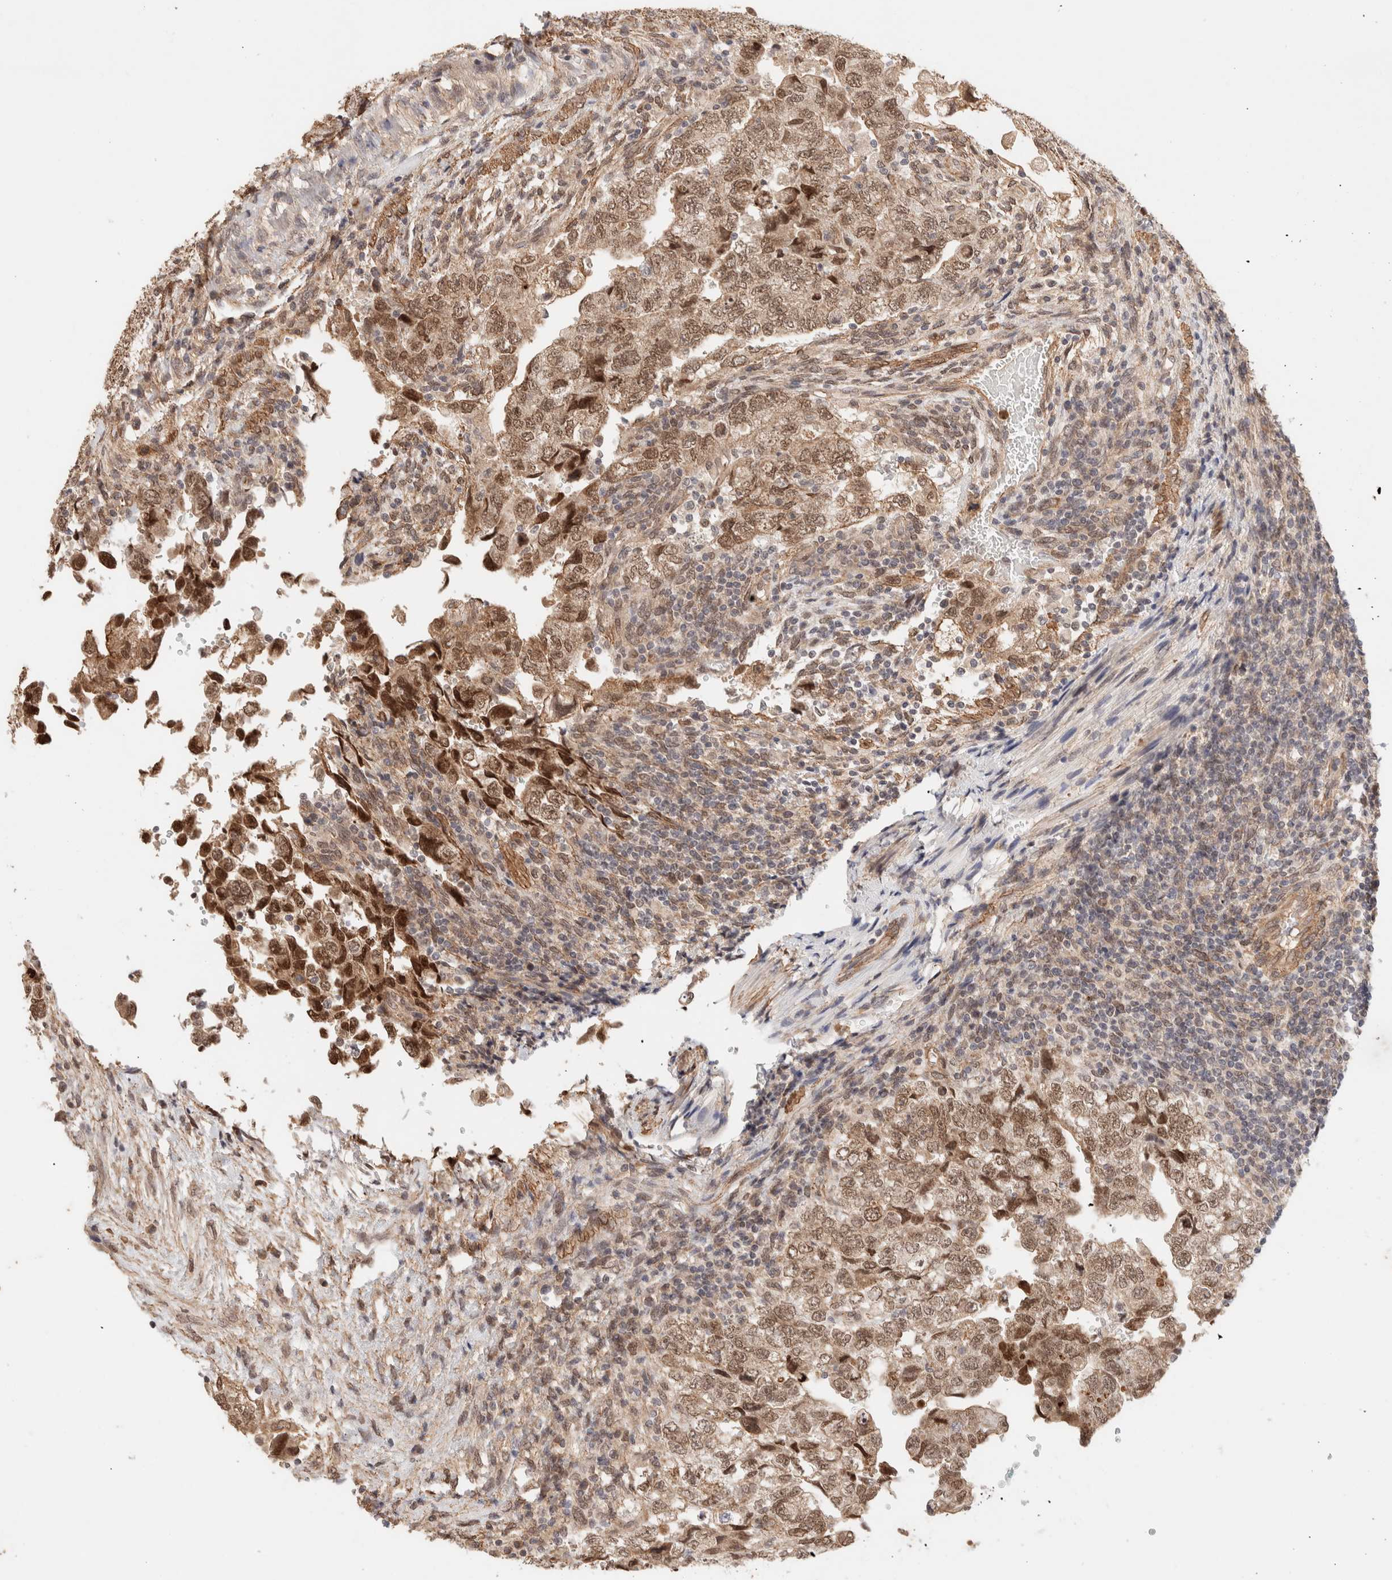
{"staining": {"intensity": "moderate", "quantity": ">75%", "location": "nuclear"}, "tissue": "testis cancer", "cell_type": "Tumor cells", "image_type": "cancer", "snomed": [{"axis": "morphology", "description": "Normal tissue, NOS"}, {"axis": "morphology", "description": "Carcinoma, Embryonal, NOS"}, {"axis": "topography", "description": "Testis"}], "caption": "Tumor cells display medium levels of moderate nuclear expression in approximately >75% of cells in human embryonal carcinoma (testis). The staining was performed using DAB (3,3'-diaminobenzidine) to visualize the protein expression in brown, while the nuclei were stained in blue with hematoxylin (Magnification: 20x).", "gene": "BRPF3", "patient": {"sex": "male", "age": 36}}